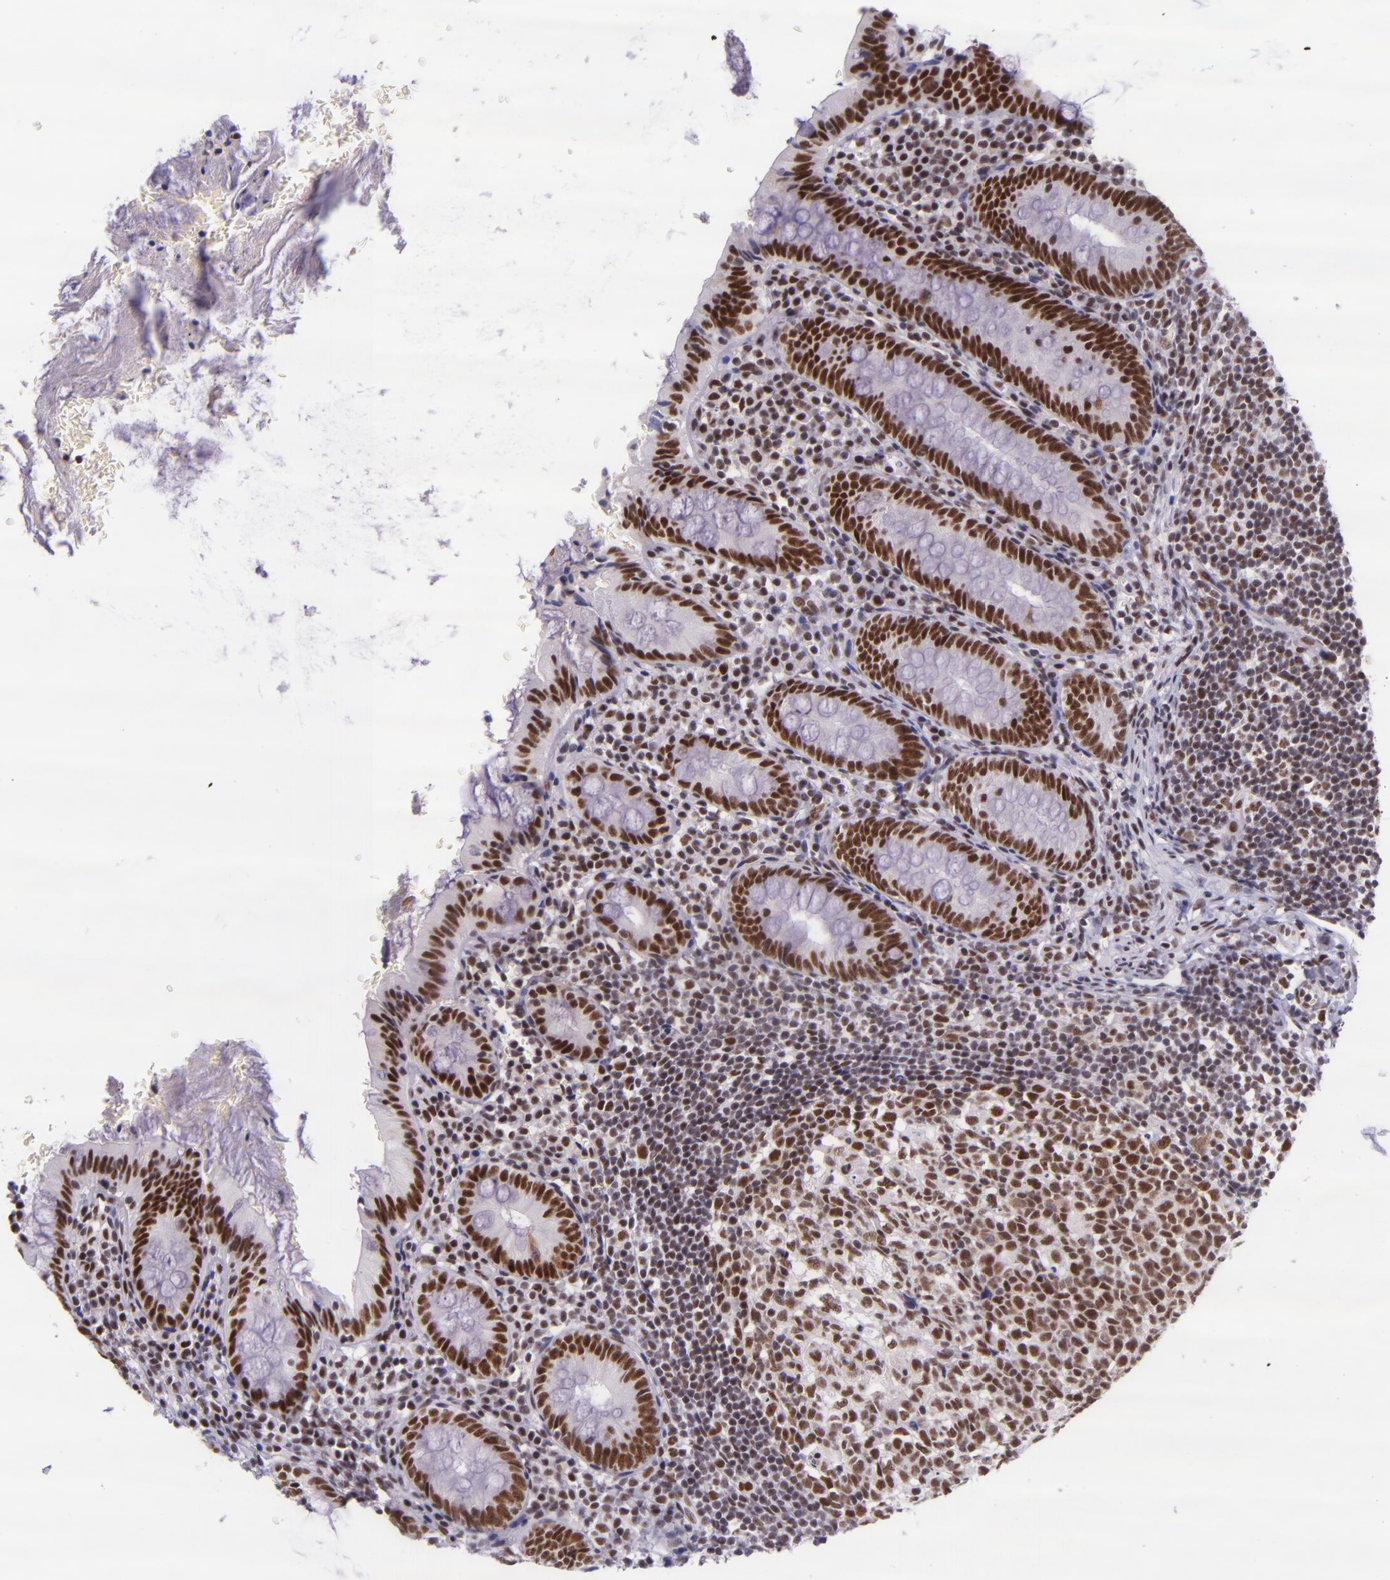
{"staining": {"intensity": "strong", "quantity": ">75%", "location": "nuclear"}, "tissue": "appendix", "cell_type": "Glandular cells", "image_type": "normal", "snomed": [{"axis": "morphology", "description": "Normal tissue, NOS"}, {"axis": "topography", "description": "Appendix"}], "caption": "Immunohistochemical staining of unremarkable appendix demonstrates >75% levels of strong nuclear protein positivity in about >75% of glandular cells.", "gene": "GPKOW", "patient": {"sex": "female", "age": 10}}